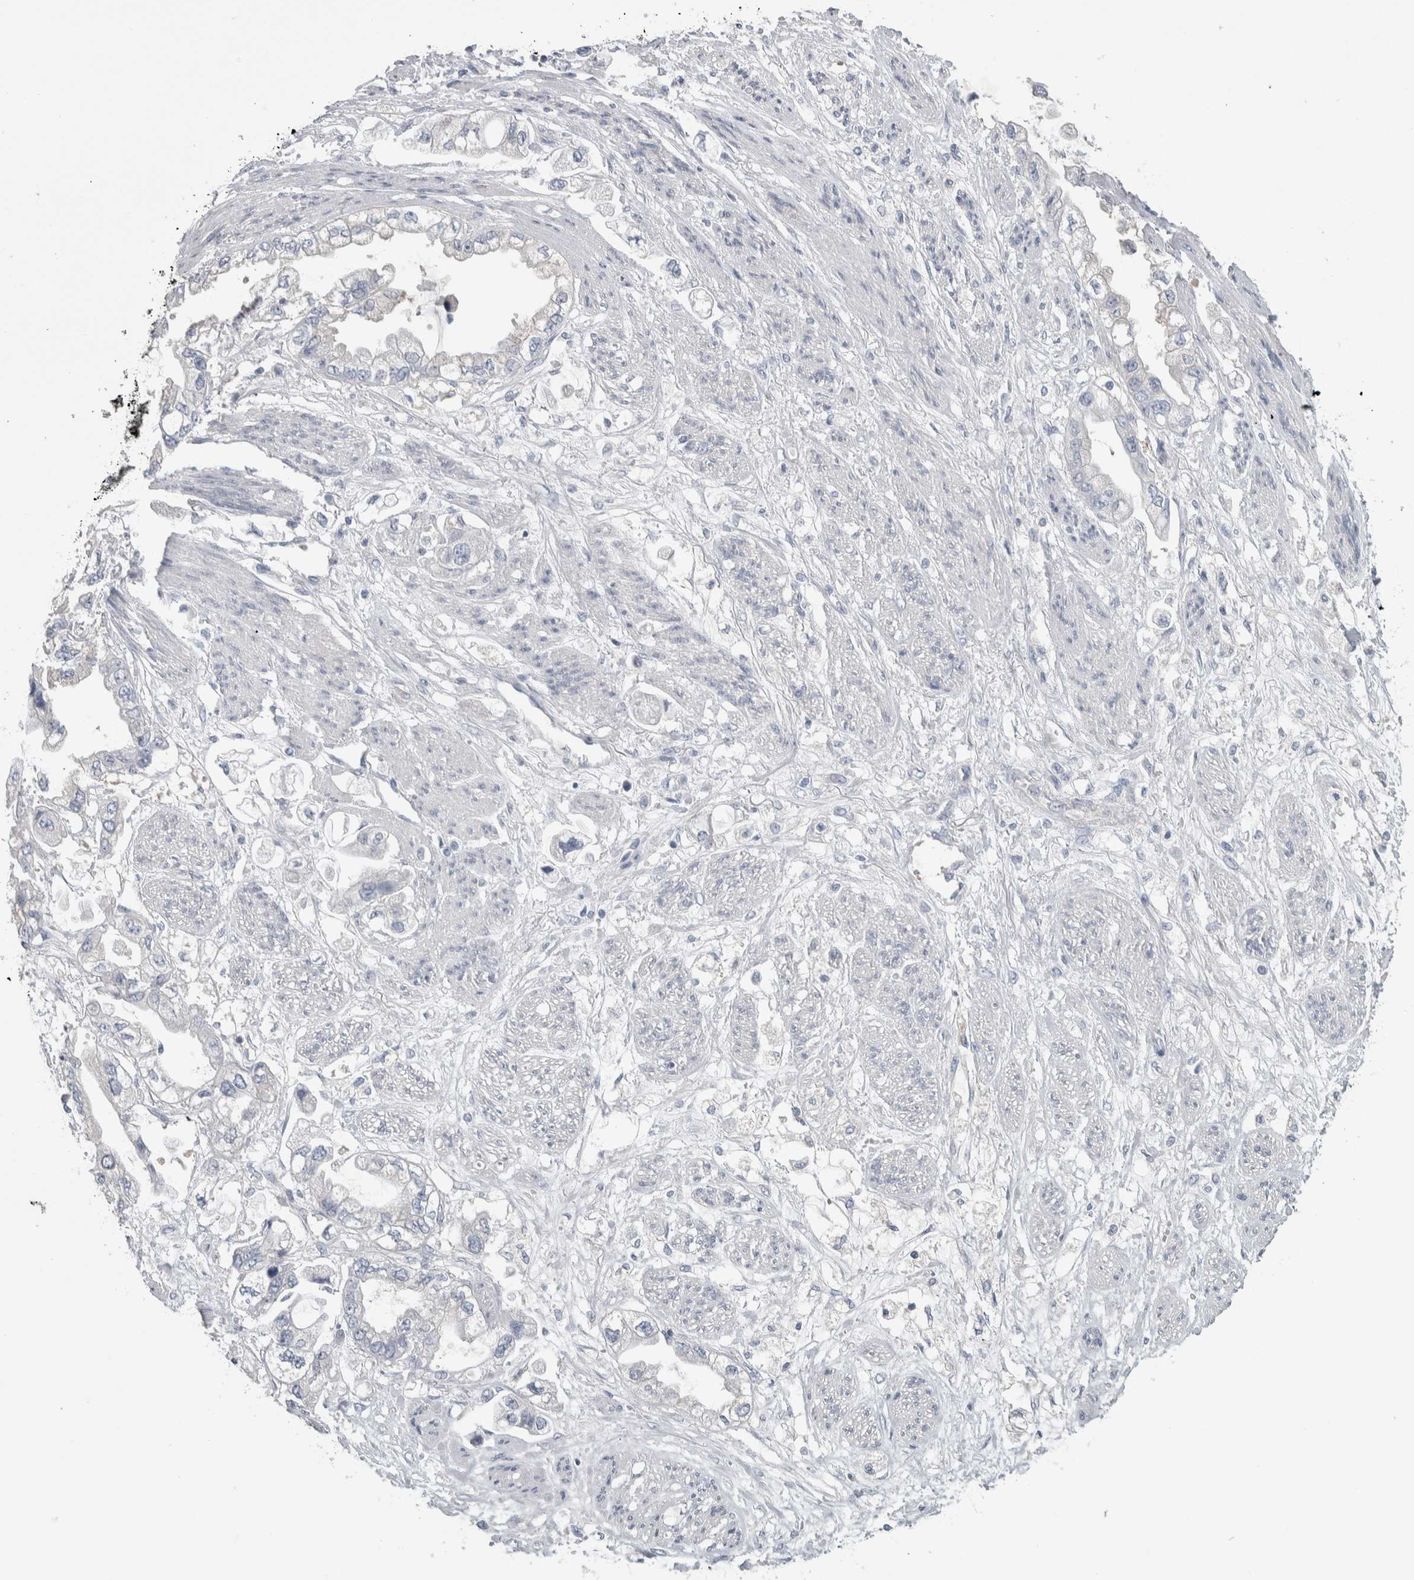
{"staining": {"intensity": "negative", "quantity": "none", "location": "none"}, "tissue": "stomach cancer", "cell_type": "Tumor cells", "image_type": "cancer", "snomed": [{"axis": "morphology", "description": "Adenocarcinoma, NOS"}, {"axis": "topography", "description": "Stomach"}], "caption": "Immunohistochemistry (IHC) micrograph of neoplastic tissue: stomach cancer (adenocarcinoma) stained with DAB (3,3'-diaminobenzidine) demonstrates no significant protein staining in tumor cells. (Immunohistochemistry, brightfield microscopy, high magnification).", "gene": "GPHN", "patient": {"sex": "male", "age": 62}}